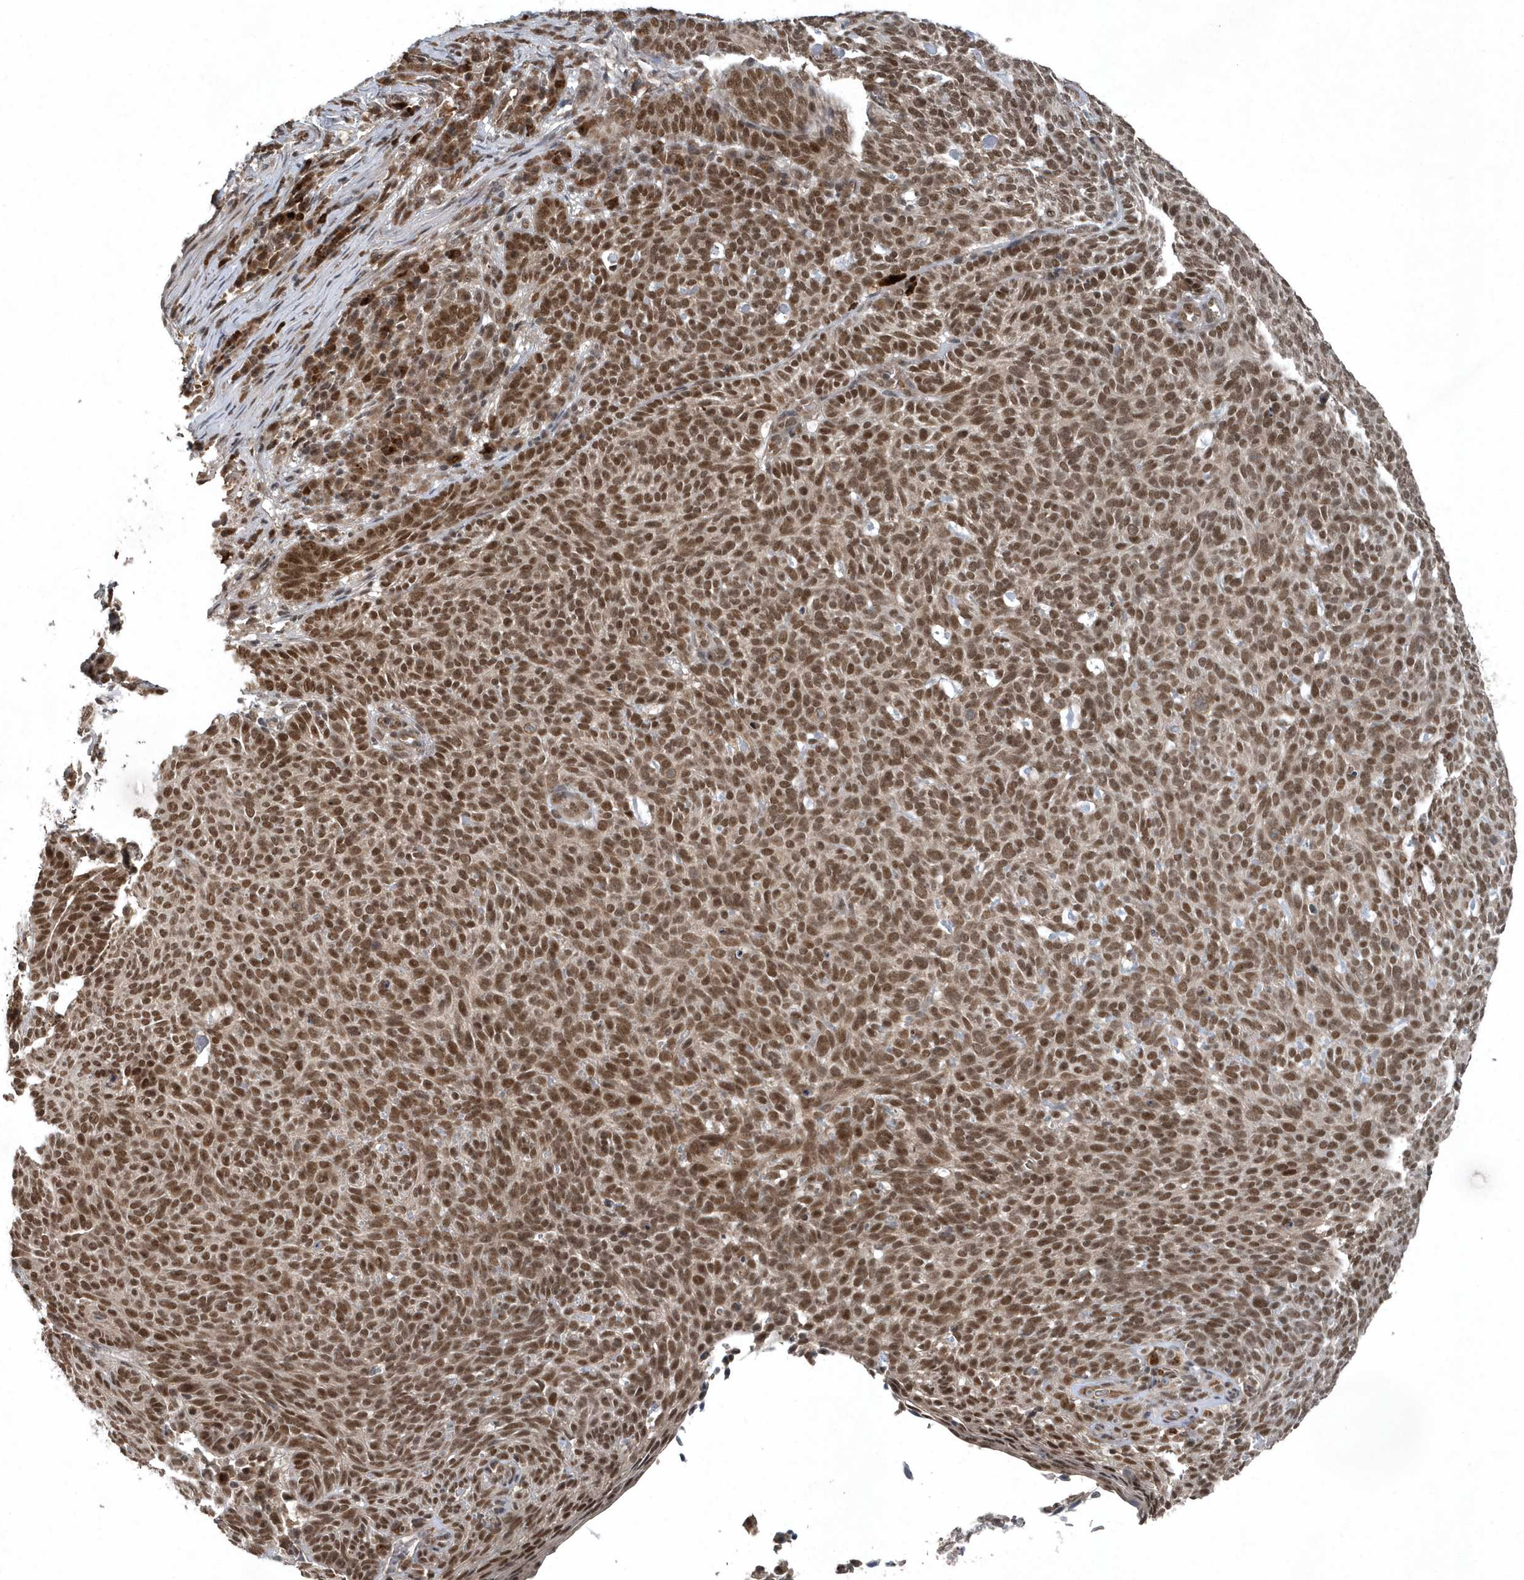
{"staining": {"intensity": "strong", "quantity": ">75%", "location": "nuclear"}, "tissue": "skin cancer", "cell_type": "Tumor cells", "image_type": "cancer", "snomed": [{"axis": "morphology", "description": "Squamous cell carcinoma, NOS"}, {"axis": "topography", "description": "Skin"}], "caption": "The image exhibits immunohistochemical staining of skin squamous cell carcinoma. There is strong nuclear positivity is identified in about >75% of tumor cells. Nuclei are stained in blue.", "gene": "QTRT2", "patient": {"sex": "female", "age": 90}}